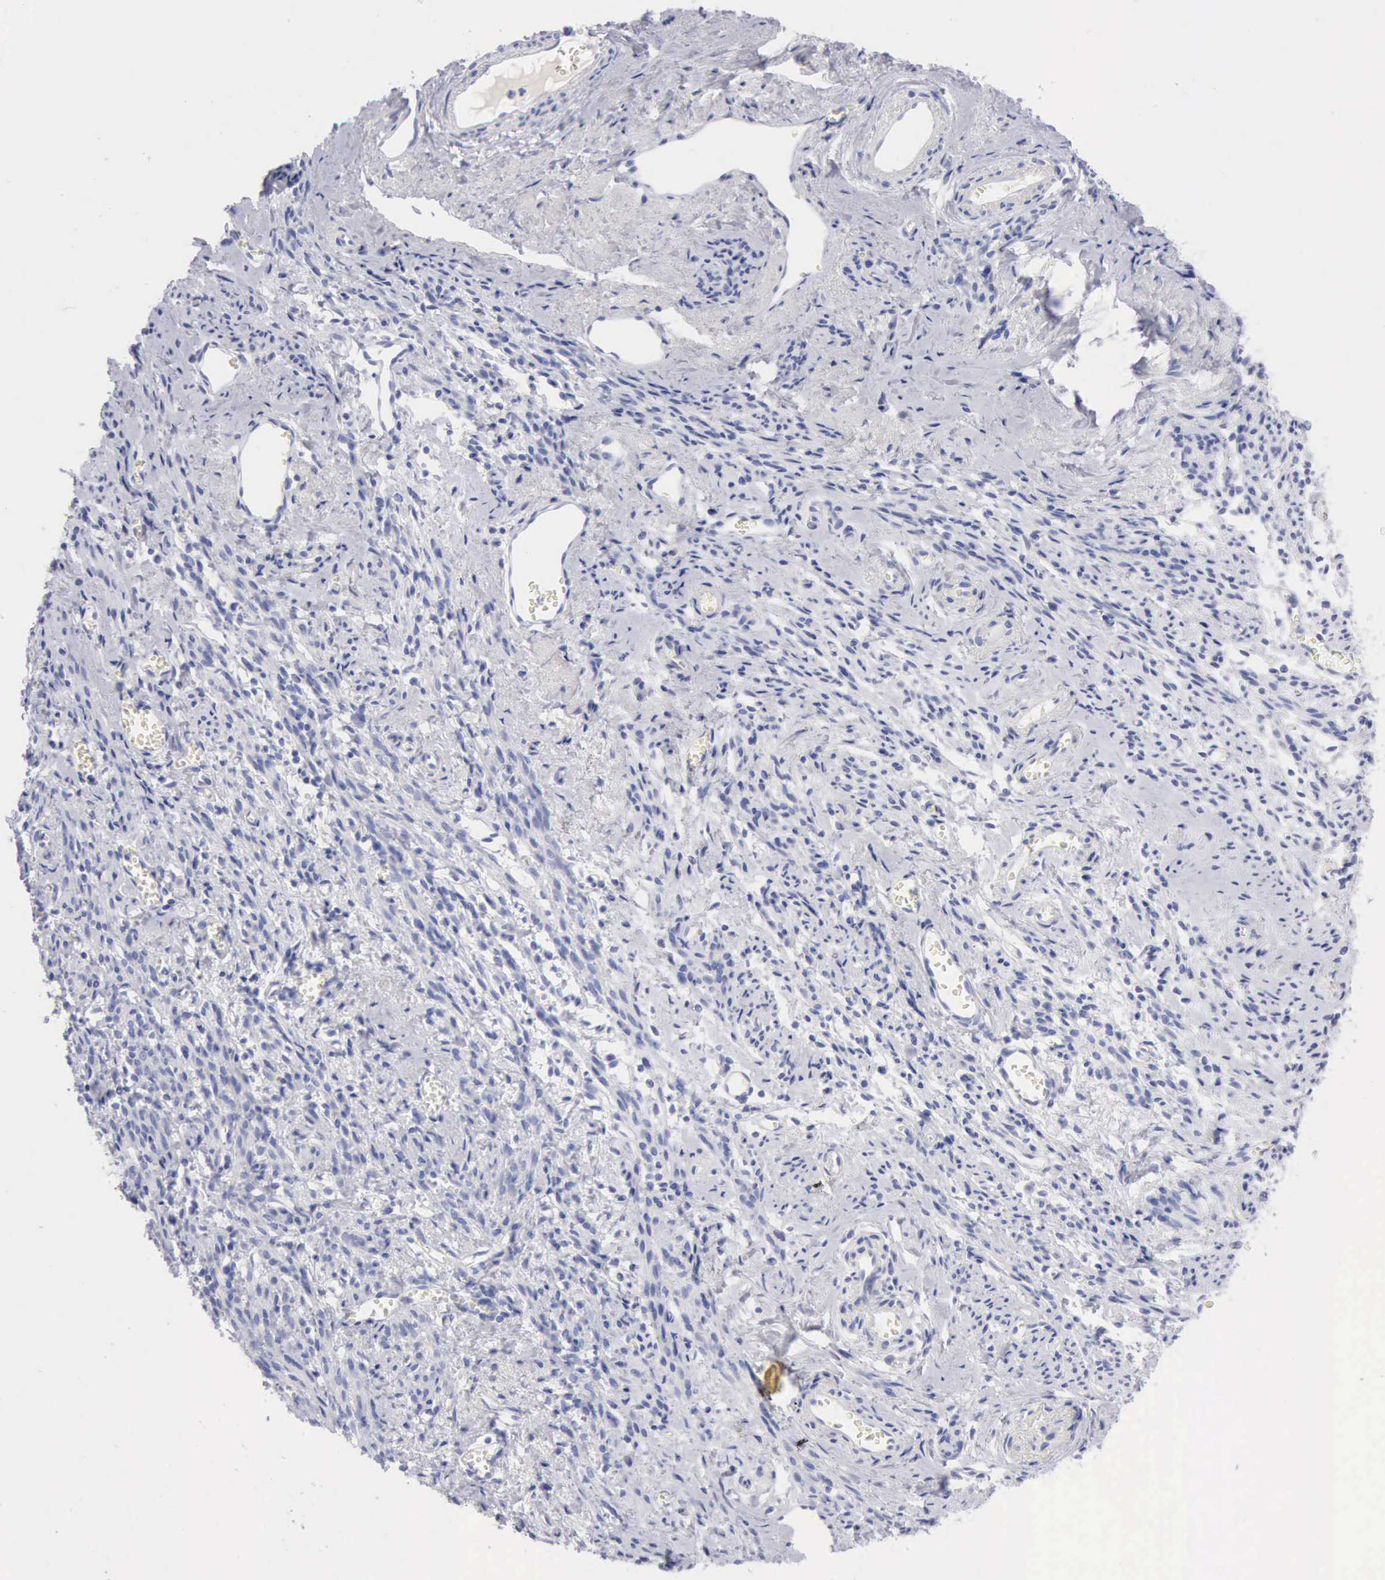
{"staining": {"intensity": "negative", "quantity": "none", "location": "none"}, "tissue": "endometrial cancer", "cell_type": "Tumor cells", "image_type": "cancer", "snomed": [{"axis": "morphology", "description": "Adenocarcinoma, NOS"}, {"axis": "topography", "description": "Endometrium"}], "caption": "Protein analysis of endometrial cancer (adenocarcinoma) reveals no significant positivity in tumor cells.", "gene": "ANGEL1", "patient": {"sex": "female", "age": 75}}